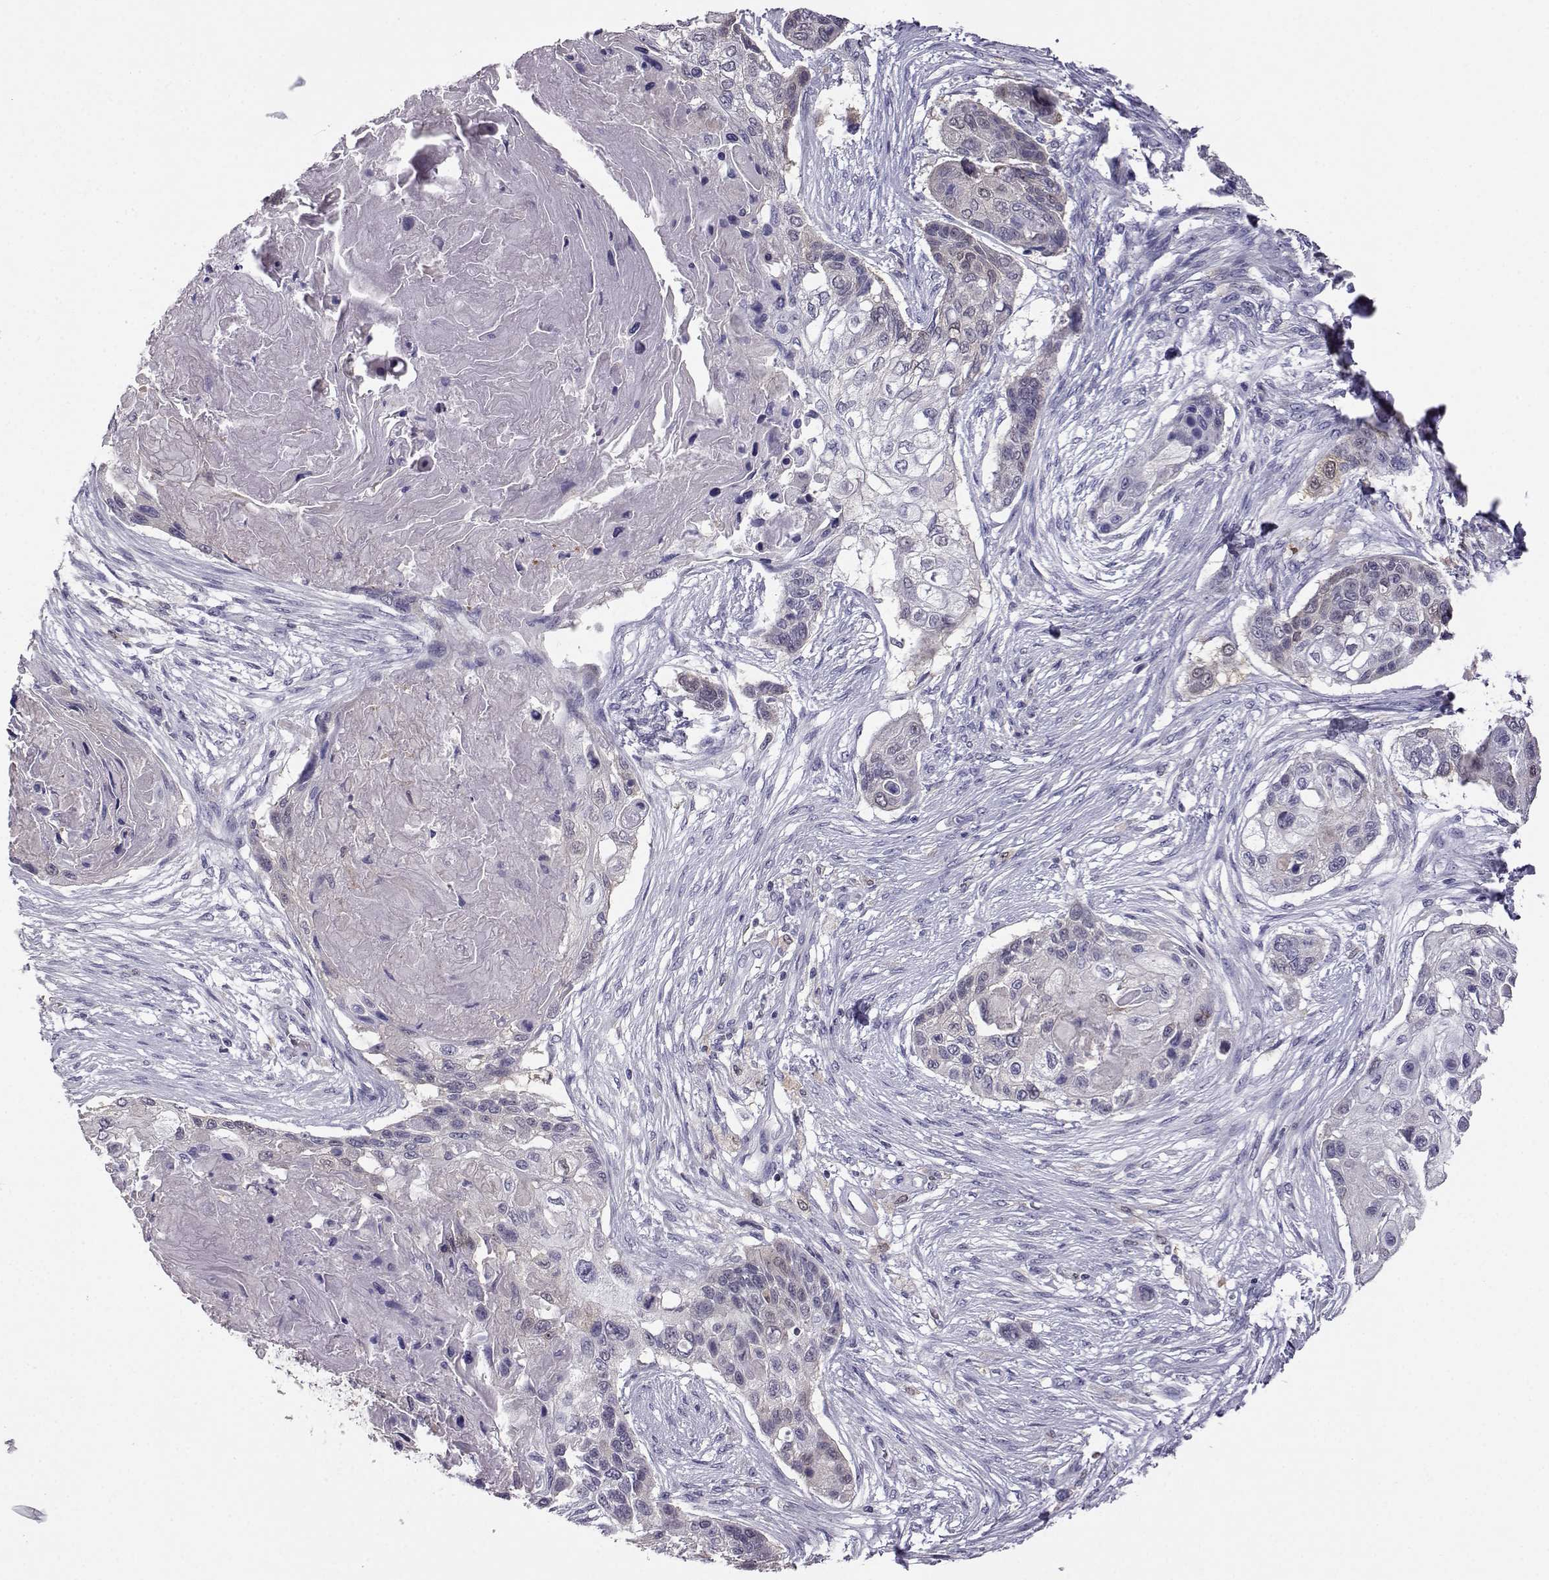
{"staining": {"intensity": "negative", "quantity": "none", "location": "none"}, "tissue": "lung cancer", "cell_type": "Tumor cells", "image_type": "cancer", "snomed": [{"axis": "morphology", "description": "Squamous cell carcinoma, NOS"}, {"axis": "topography", "description": "Lung"}], "caption": "A micrograph of lung cancer (squamous cell carcinoma) stained for a protein exhibits no brown staining in tumor cells.", "gene": "AKR1B1", "patient": {"sex": "male", "age": 69}}